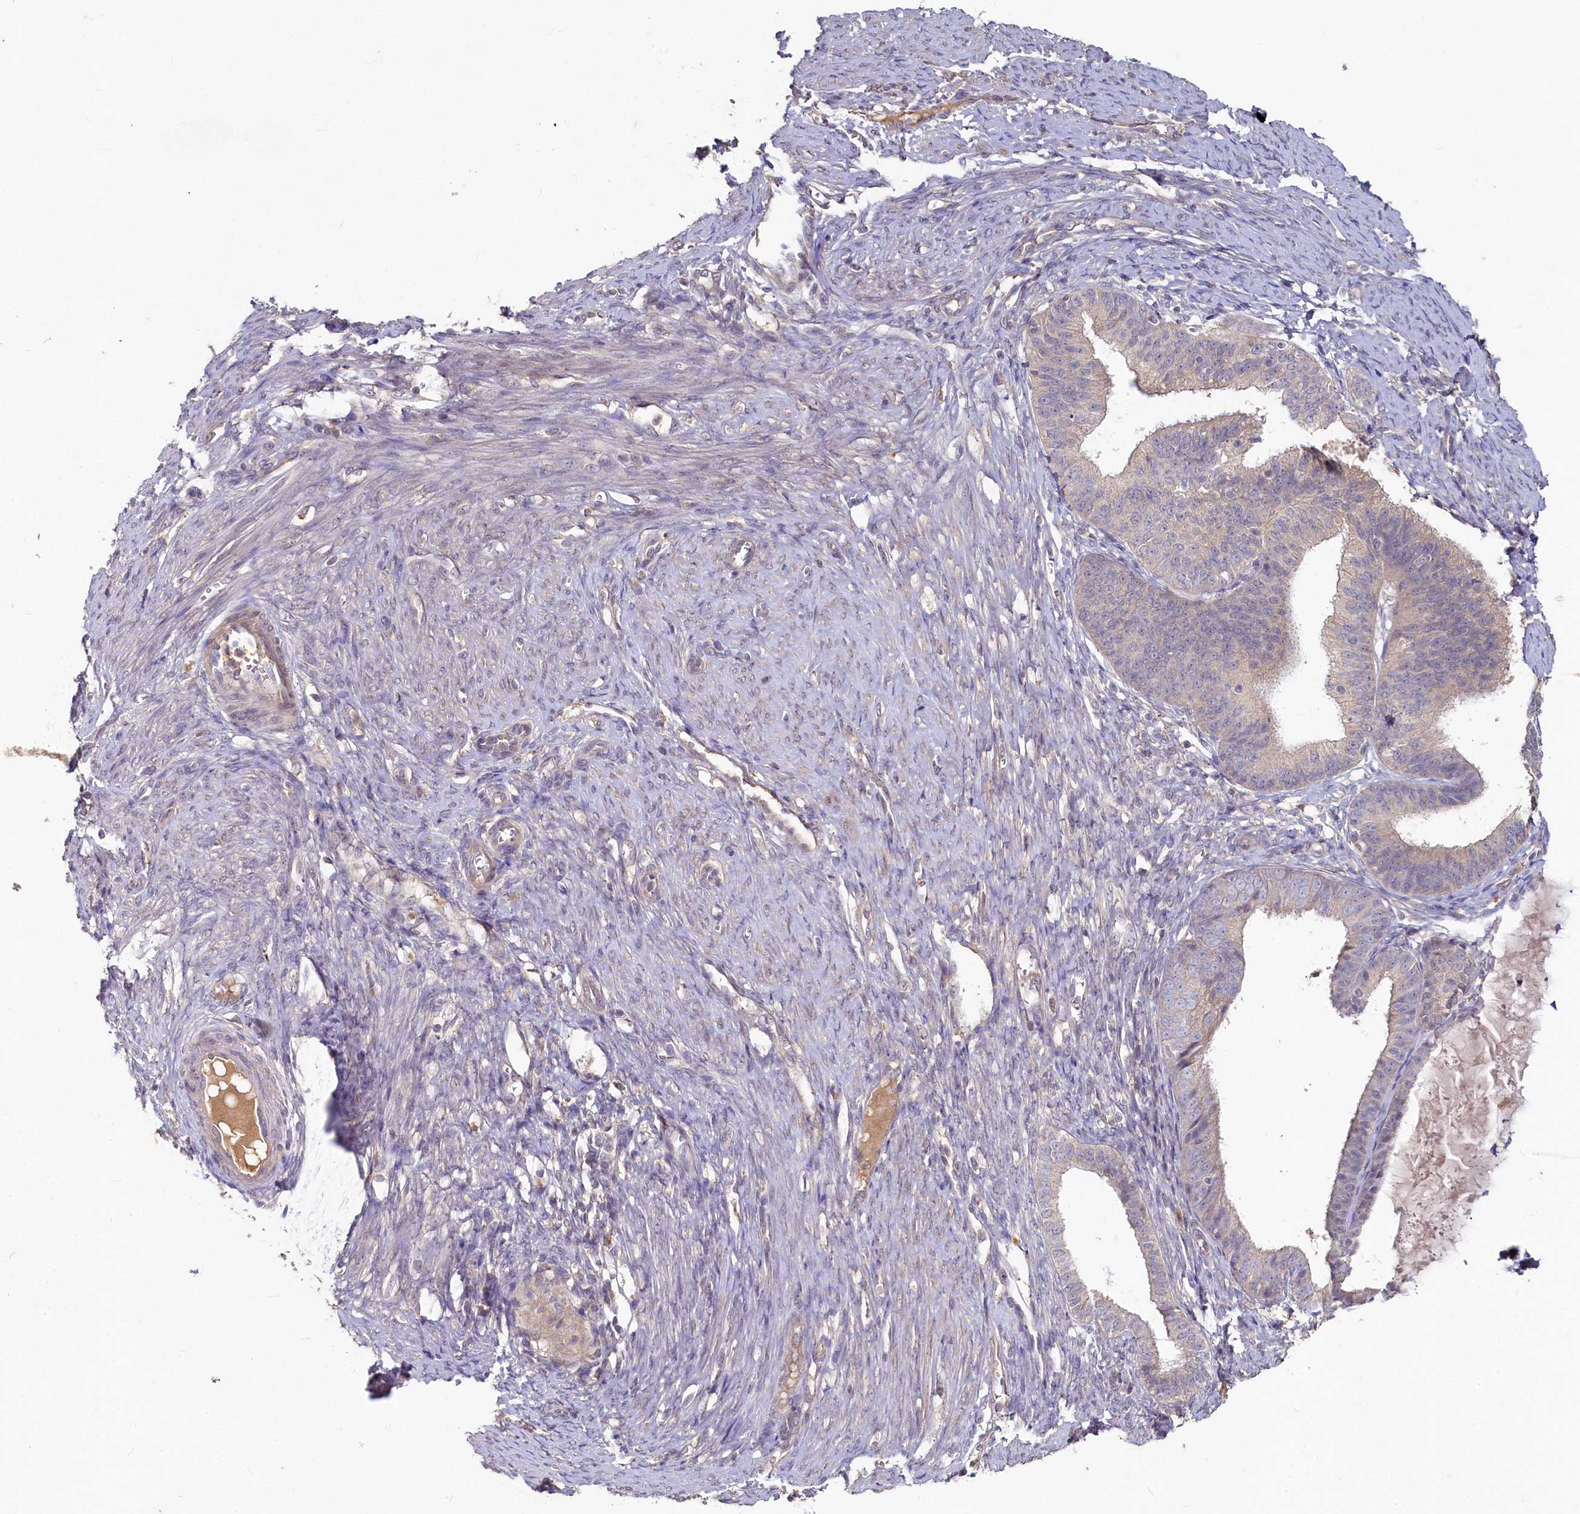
{"staining": {"intensity": "weak", "quantity": "25%-75%", "location": "cytoplasmic/membranous"}, "tissue": "endometrial cancer", "cell_type": "Tumor cells", "image_type": "cancer", "snomed": [{"axis": "morphology", "description": "Adenocarcinoma, NOS"}, {"axis": "topography", "description": "Endometrium"}], "caption": "IHC of human endometrial cancer shows low levels of weak cytoplasmic/membranous positivity in about 25%-75% of tumor cells. (DAB (3,3'-diaminobenzidine) IHC, brown staining for protein, blue staining for nuclei).", "gene": "HERC3", "patient": {"sex": "female", "age": 51}}